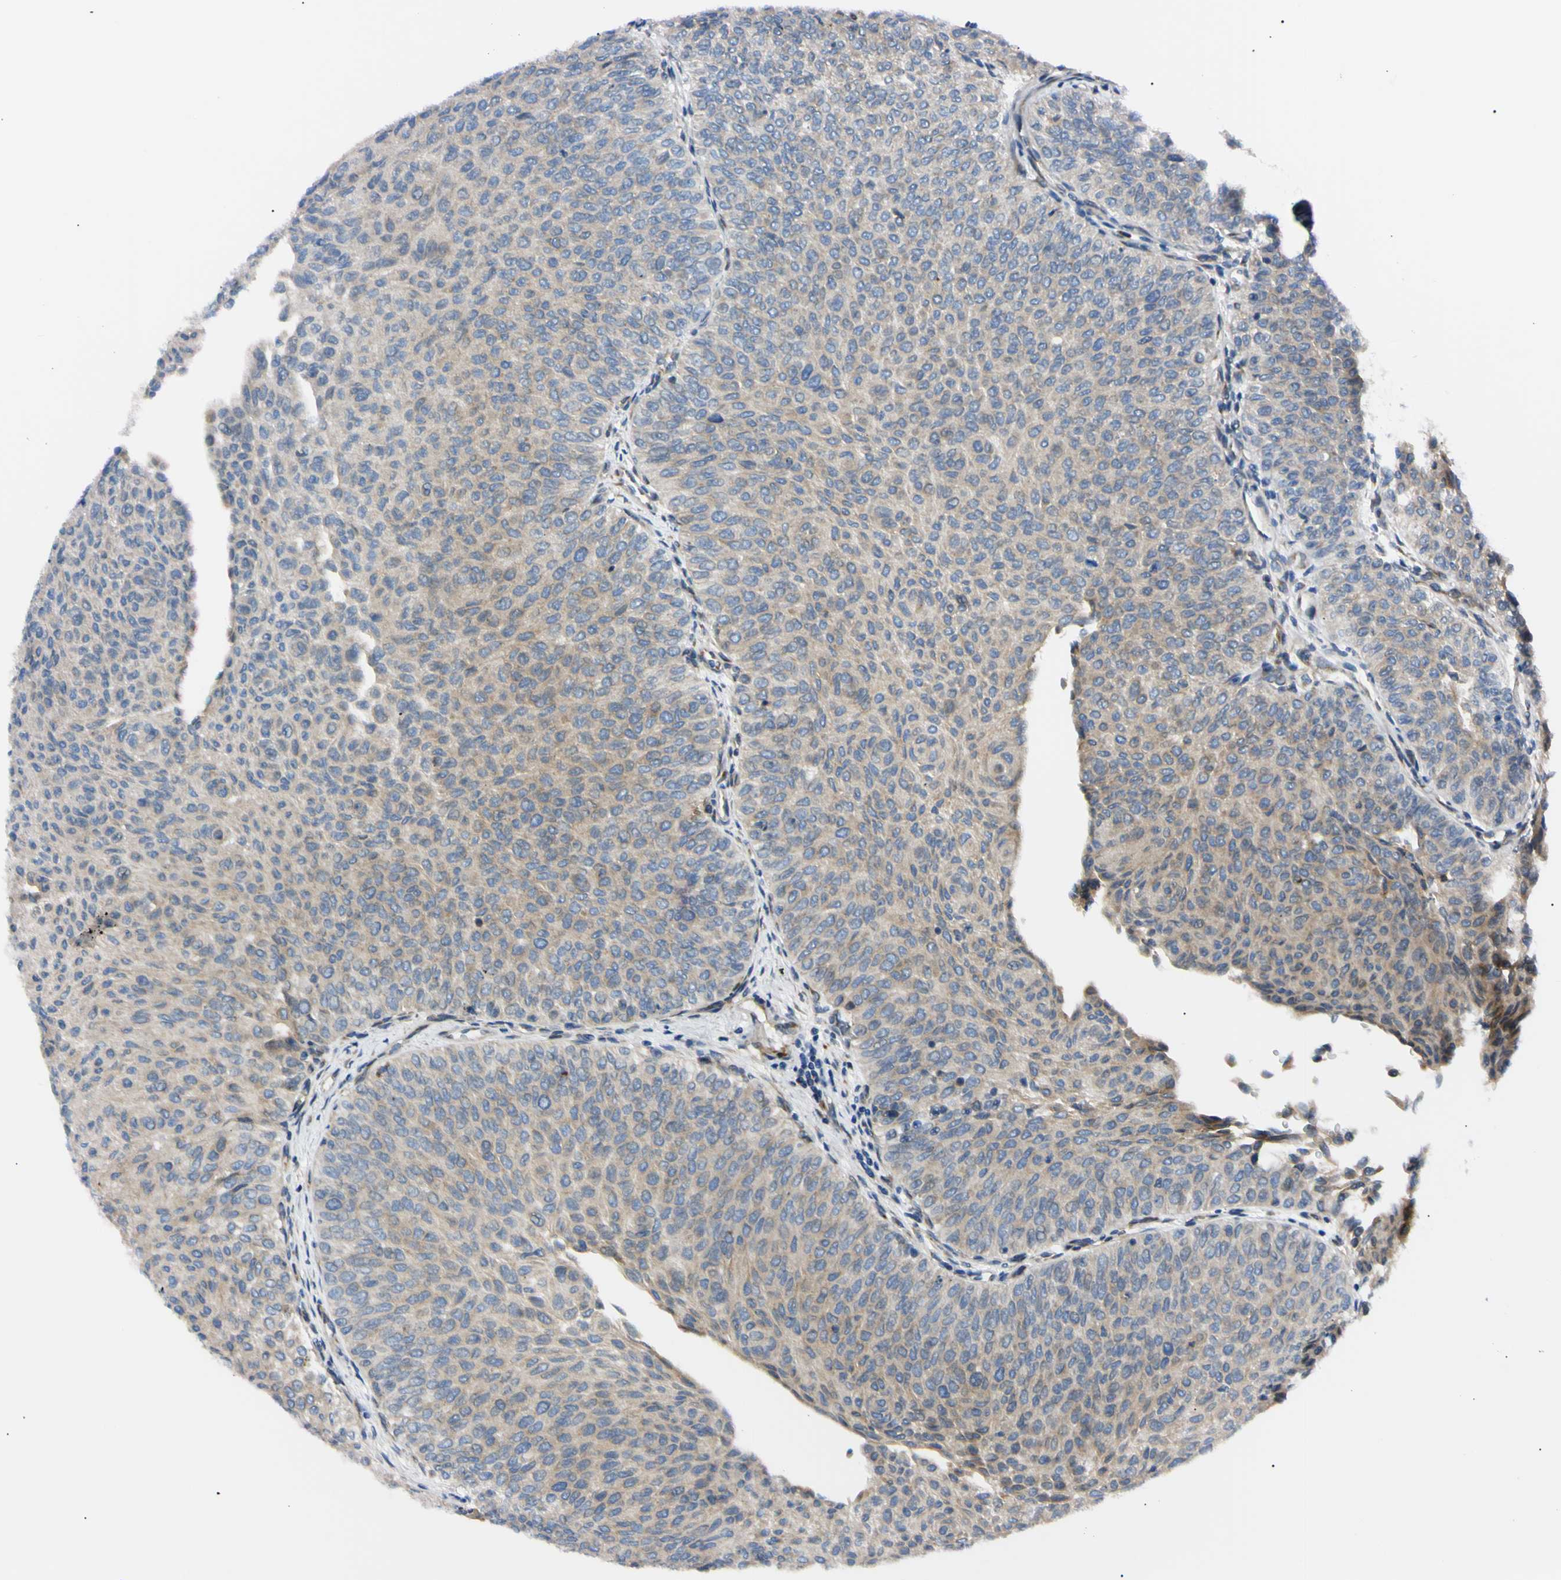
{"staining": {"intensity": "weak", "quantity": "25%-75%", "location": "cytoplasmic/membranous"}, "tissue": "urothelial cancer", "cell_type": "Tumor cells", "image_type": "cancer", "snomed": [{"axis": "morphology", "description": "Urothelial carcinoma, Low grade"}, {"axis": "topography", "description": "Urinary bladder"}], "caption": "Human urothelial carcinoma (low-grade) stained with a brown dye shows weak cytoplasmic/membranous positive staining in about 25%-75% of tumor cells.", "gene": "IER3IP1", "patient": {"sex": "male", "age": 78}}